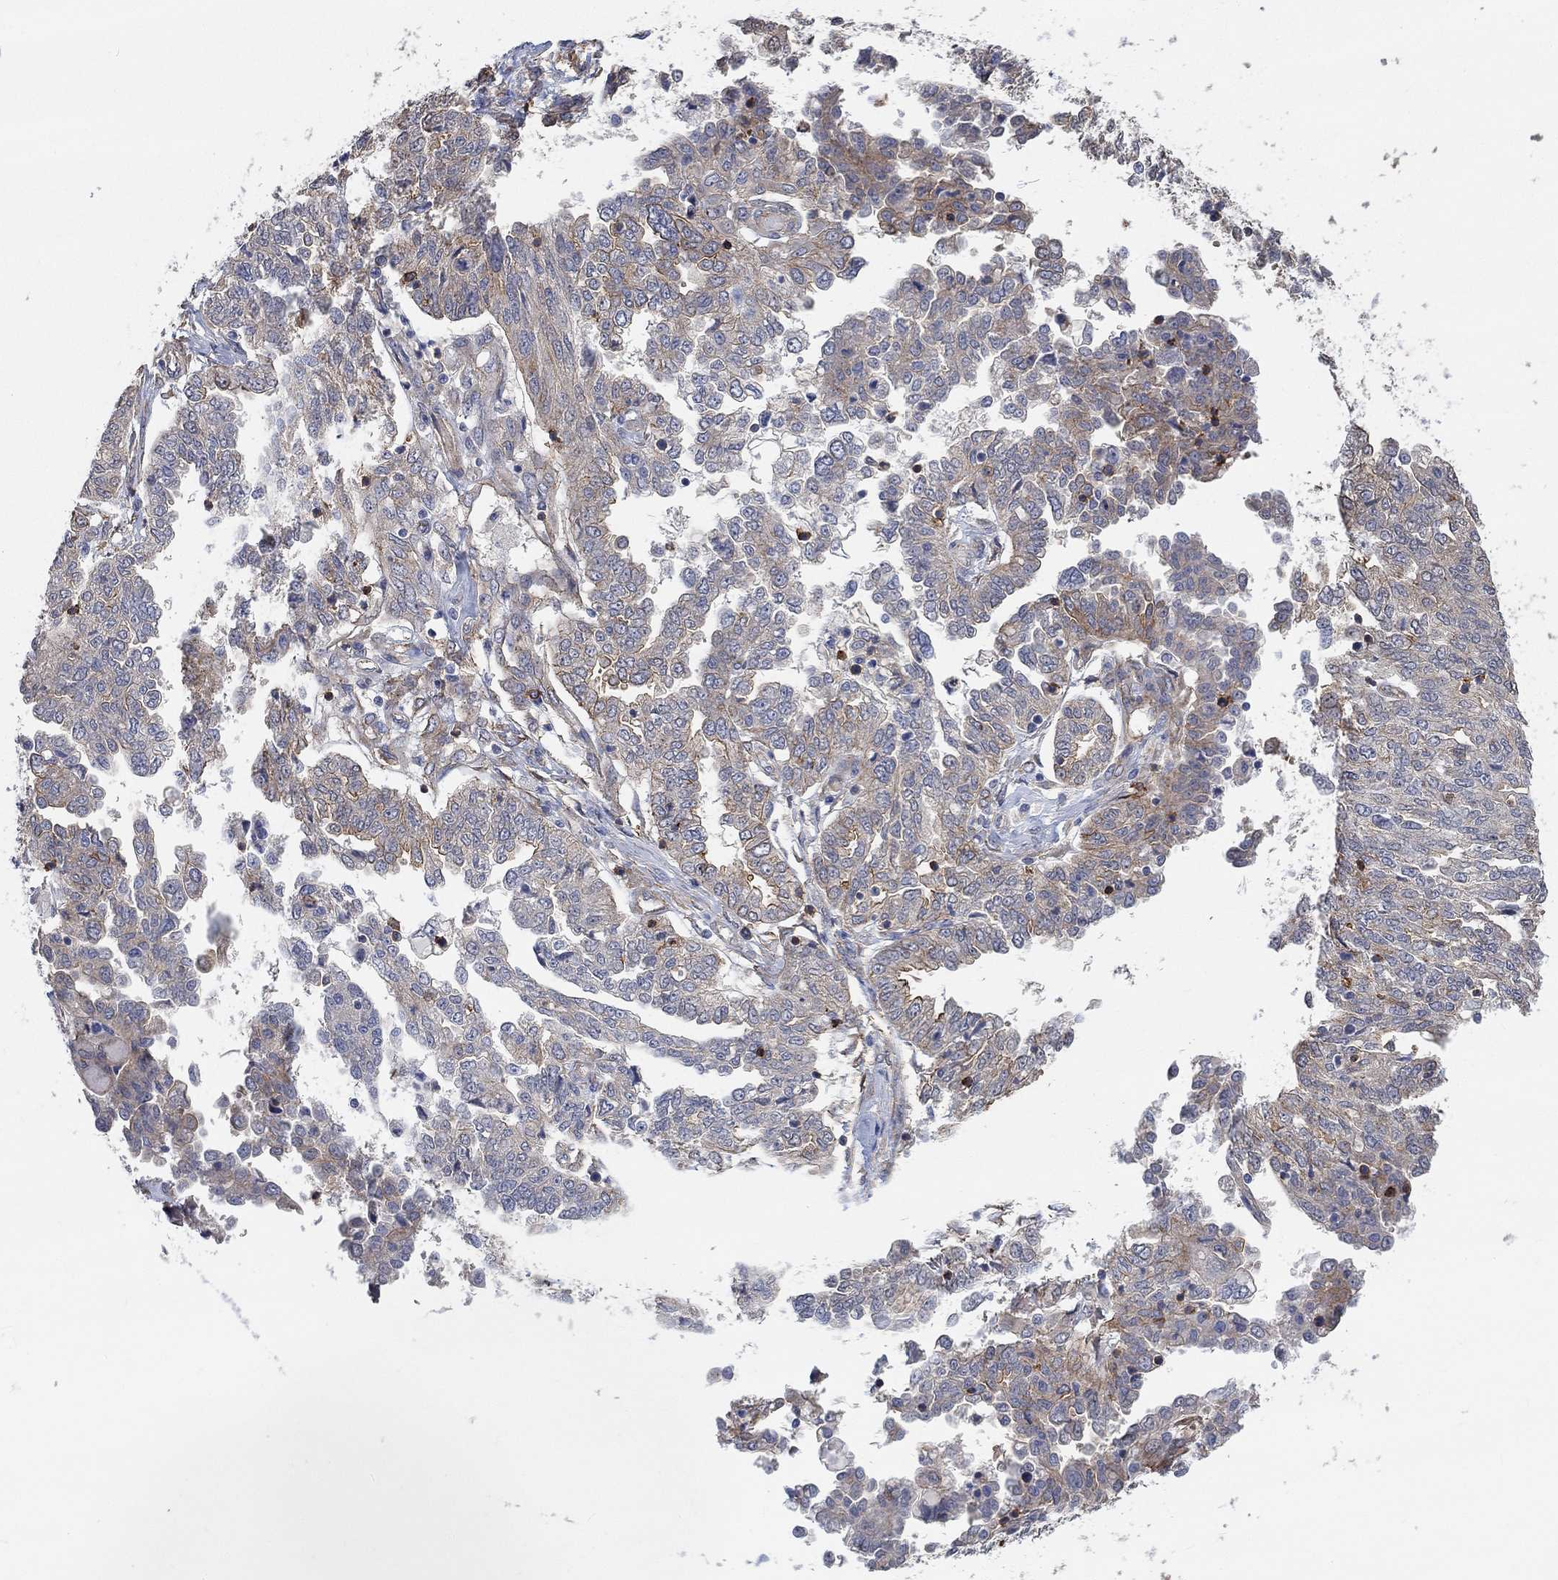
{"staining": {"intensity": "moderate", "quantity": "<25%", "location": "cytoplasmic/membranous"}, "tissue": "ovarian cancer", "cell_type": "Tumor cells", "image_type": "cancer", "snomed": [{"axis": "morphology", "description": "Cystadenocarcinoma, serous, NOS"}, {"axis": "topography", "description": "Ovary"}], "caption": "Human ovarian serous cystadenocarcinoma stained with a protein marker reveals moderate staining in tumor cells.", "gene": "SYT16", "patient": {"sex": "female", "age": 67}}